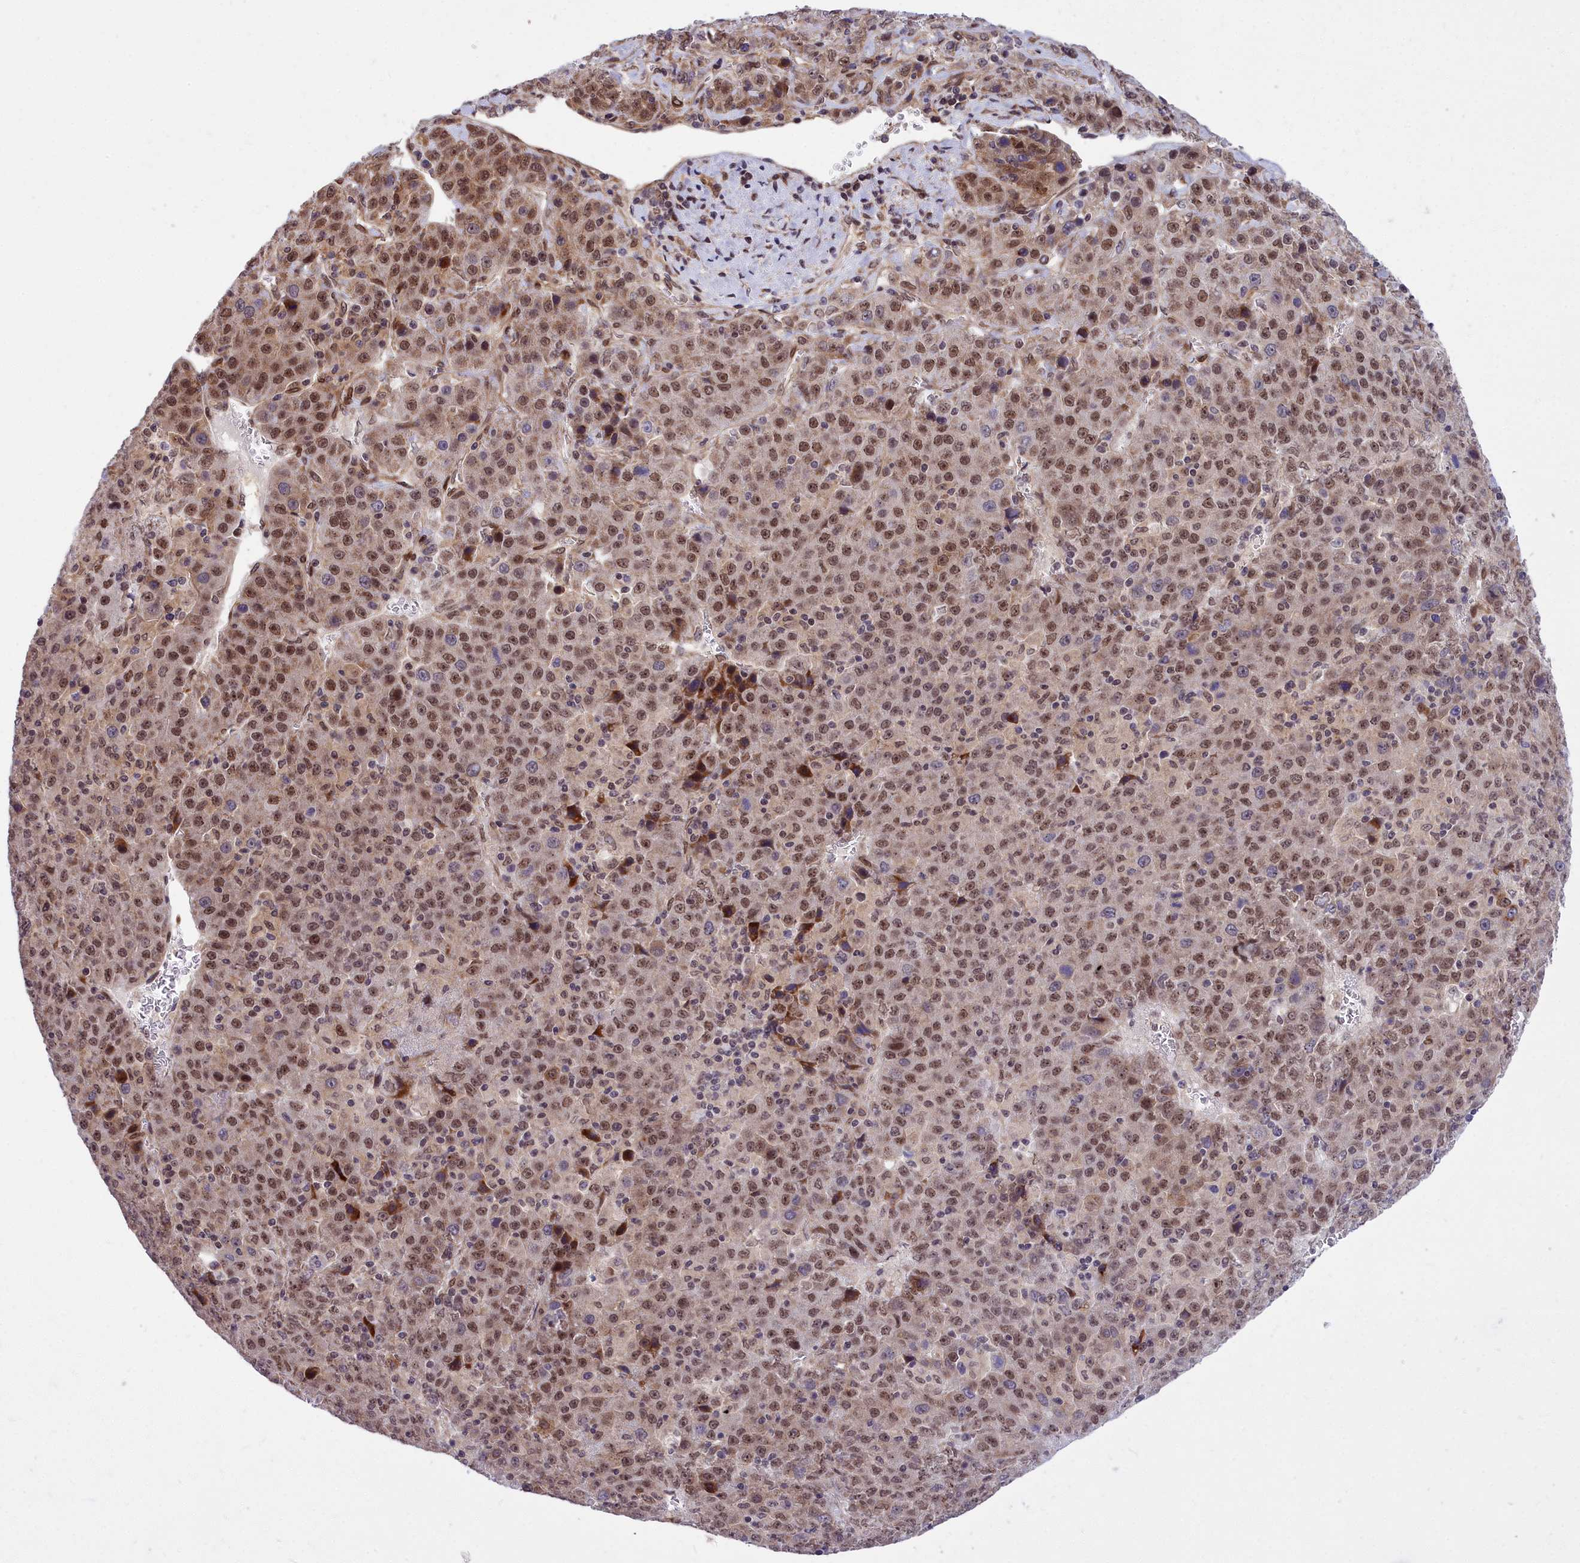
{"staining": {"intensity": "moderate", "quantity": "25%-75%", "location": "cytoplasmic/membranous,nuclear"}, "tissue": "liver cancer", "cell_type": "Tumor cells", "image_type": "cancer", "snomed": [{"axis": "morphology", "description": "Carcinoma, Hepatocellular, NOS"}, {"axis": "topography", "description": "Liver"}], "caption": "Liver cancer tissue demonstrates moderate cytoplasmic/membranous and nuclear positivity in about 25%-75% of tumor cells", "gene": "ABCB8", "patient": {"sex": "female", "age": 53}}